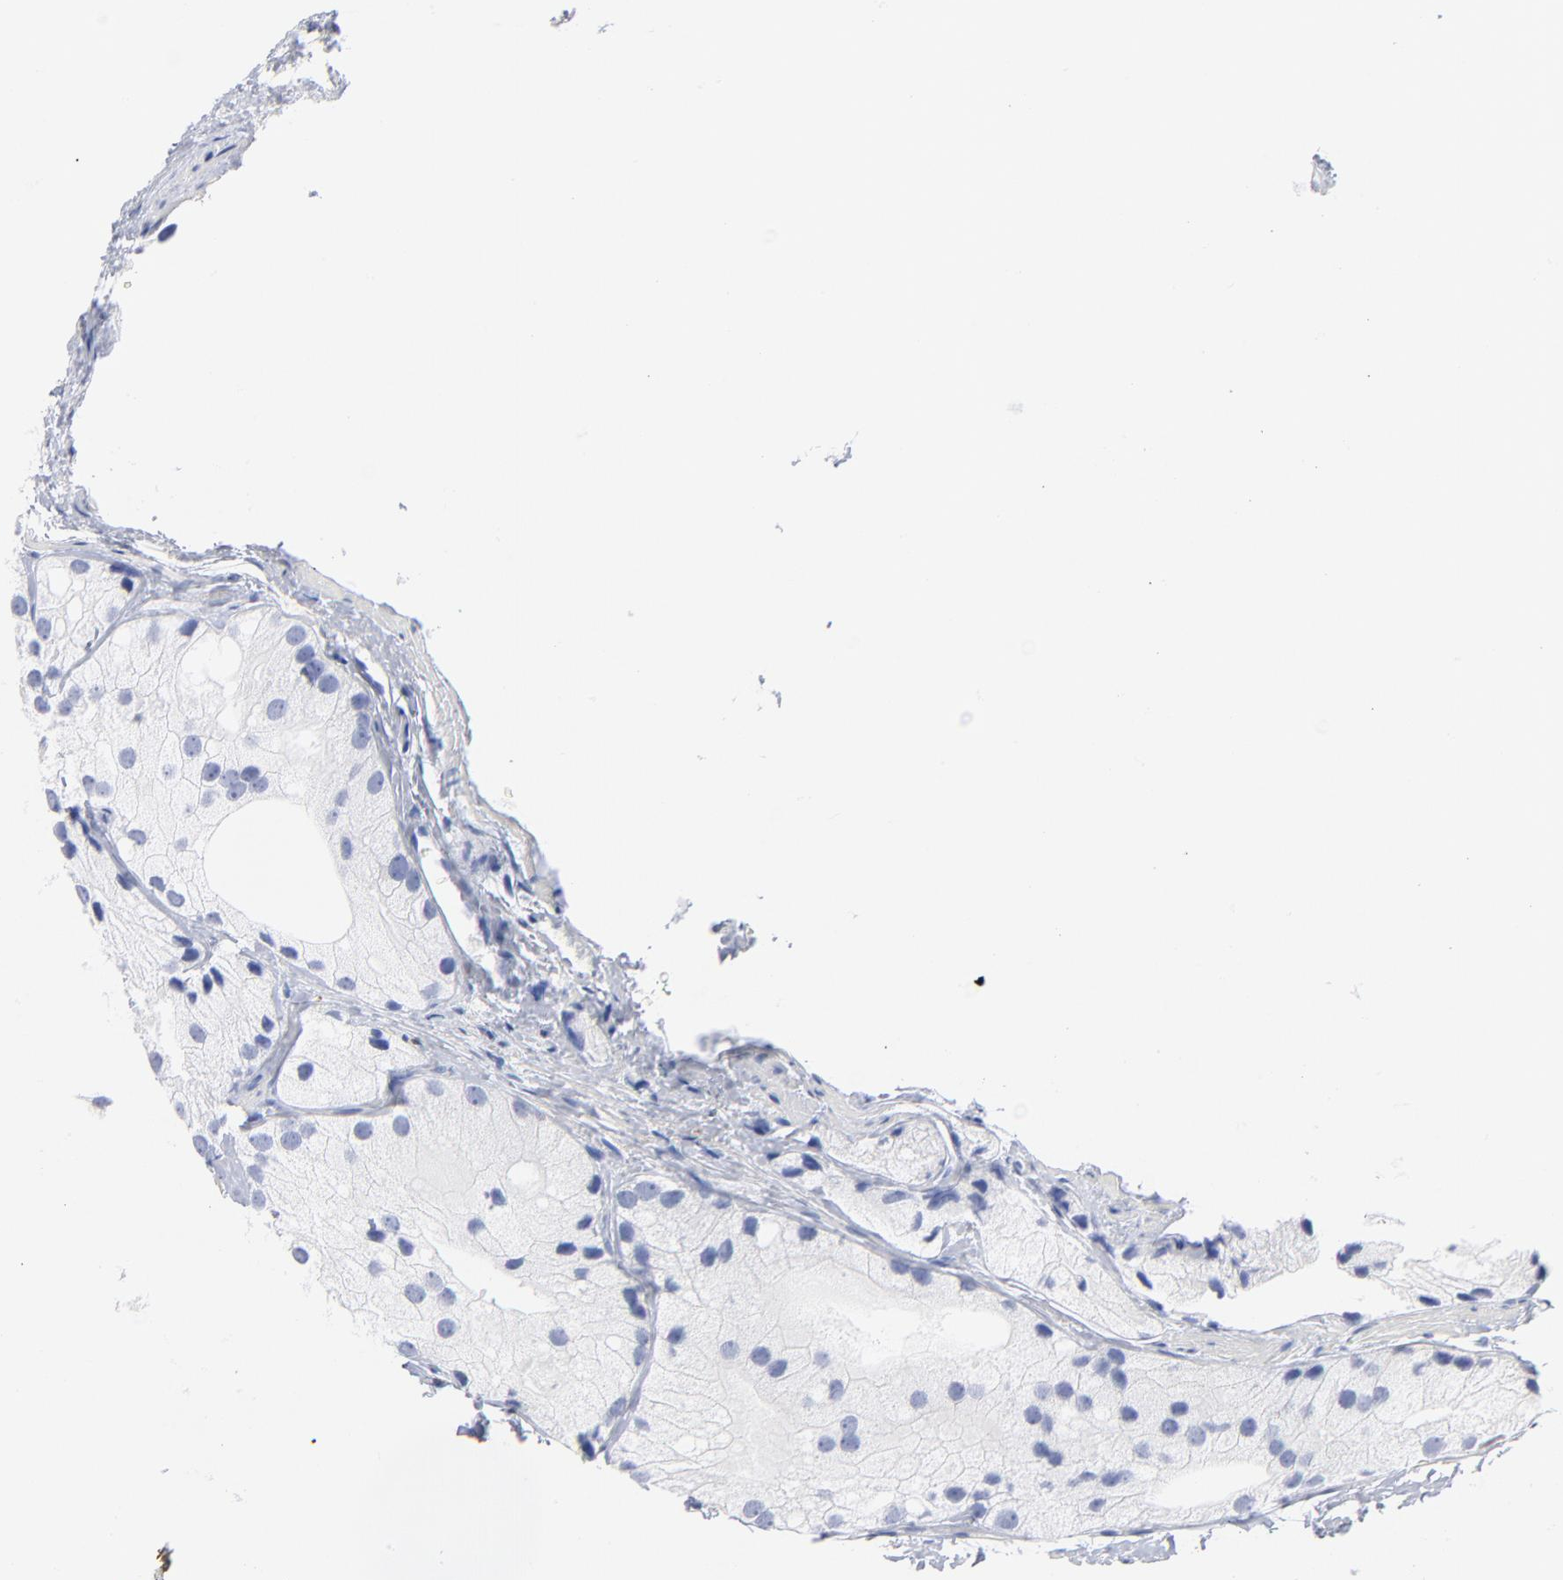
{"staining": {"intensity": "negative", "quantity": "none", "location": "none"}, "tissue": "prostate cancer", "cell_type": "Tumor cells", "image_type": "cancer", "snomed": [{"axis": "morphology", "description": "Adenocarcinoma, Low grade"}, {"axis": "topography", "description": "Prostate"}], "caption": "An immunohistochemistry (IHC) histopathology image of low-grade adenocarcinoma (prostate) is shown. There is no staining in tumor cells of low-grade adenocarcinoma (prostate). Nuclei are stained in blue.", "gene": "IFIT2", "patient": {"sex": "male", "age": 69}}